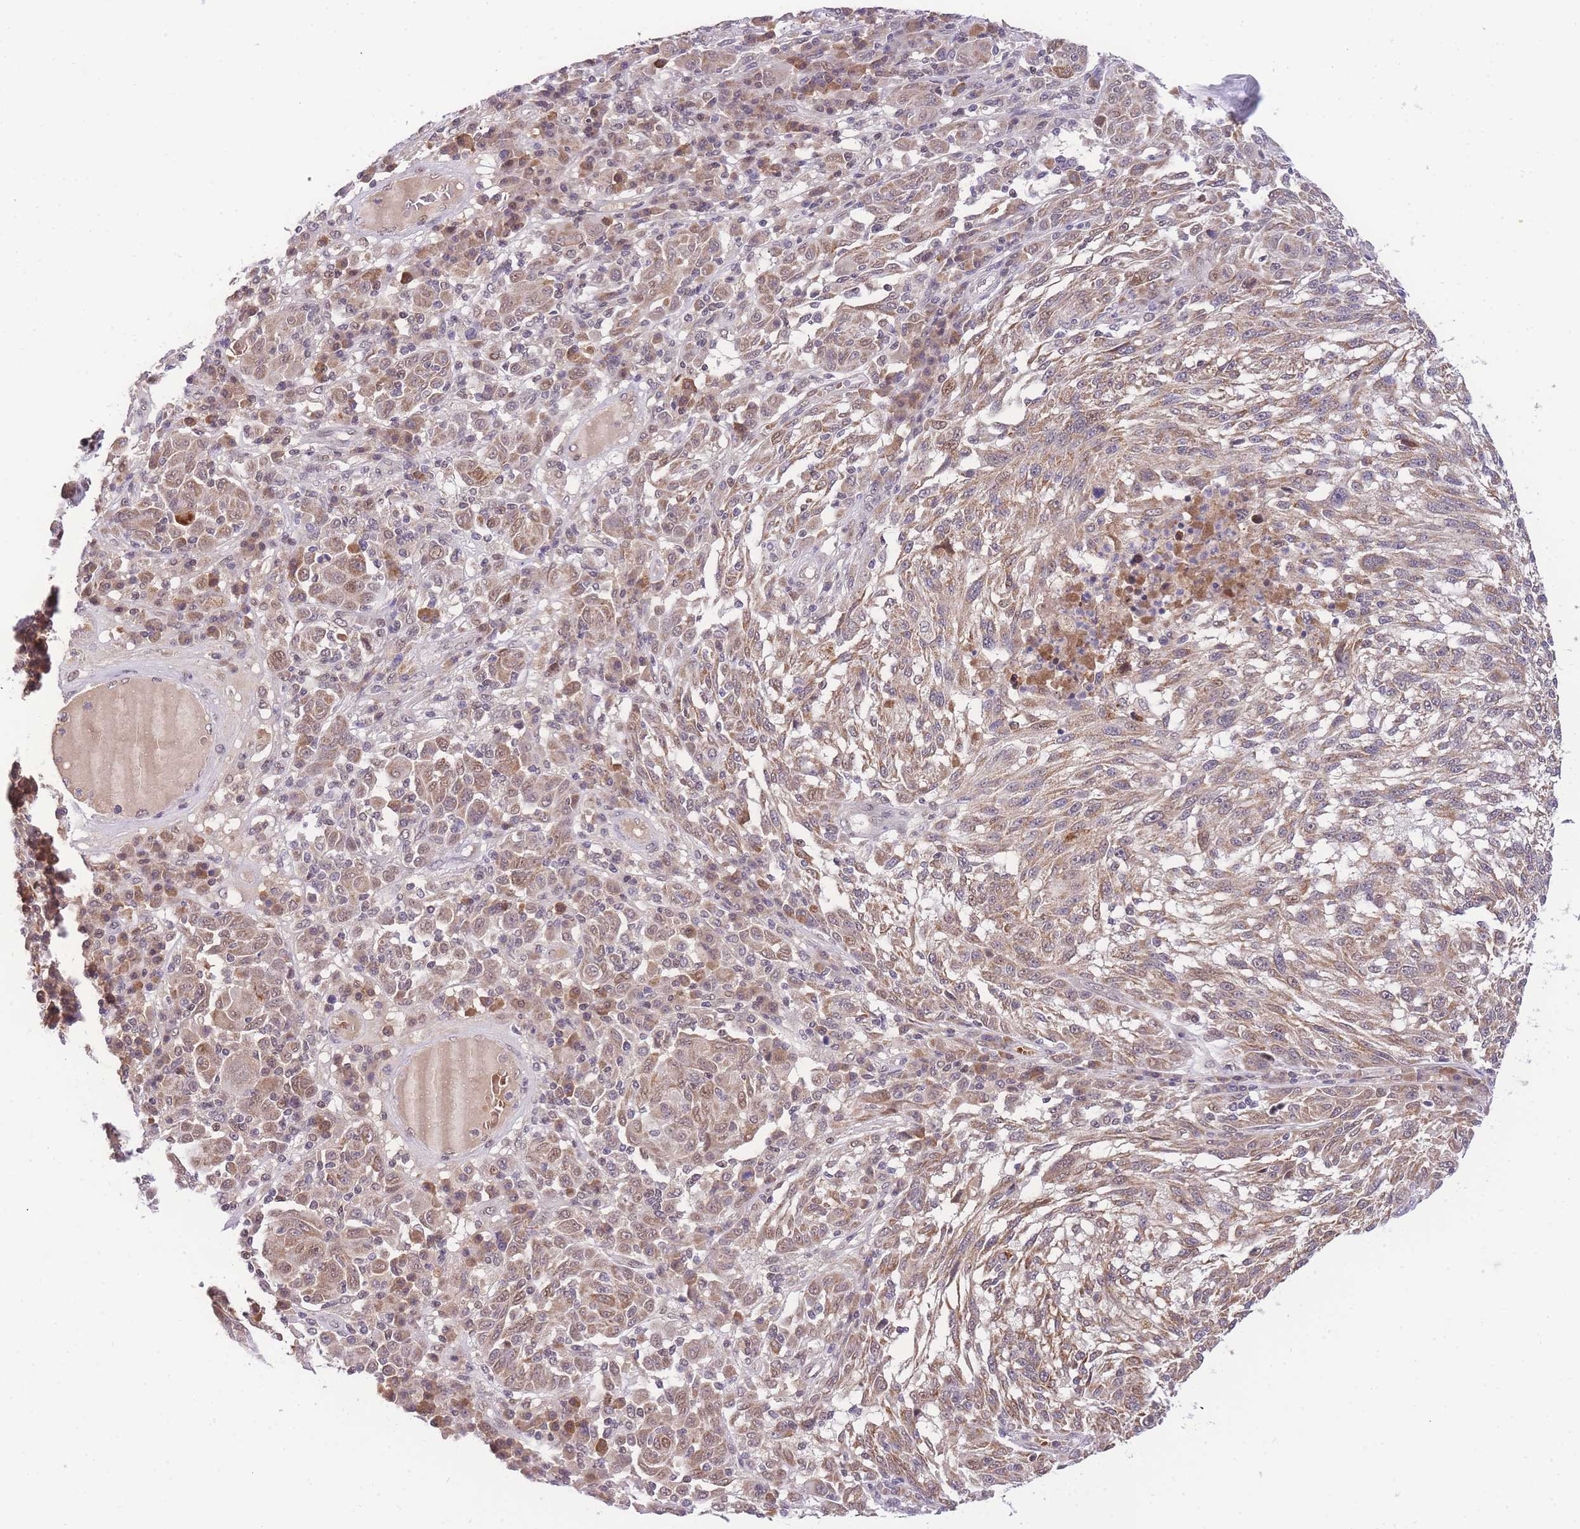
{"staining": {"intensity": "moderate", "quantity": ">75%", "location": "cytoplasmic/membranous"}, "tissue": "melanoma", "cell_type": "Tumor cells", "image_type": "cancer", "snomed": [{"axis": "morphology", "description": "Malignant melanoma, NOS"}, {"axis": "topography", "description": "Skin"}], "caption": "IHC (DAB) staining of human malignant melanoma shows moderate cytoplasmic/membranous protein positivity in about >75% of tumor cells.", "gene": "PUS10", "patient": {"sex": "male", "age": 53}}